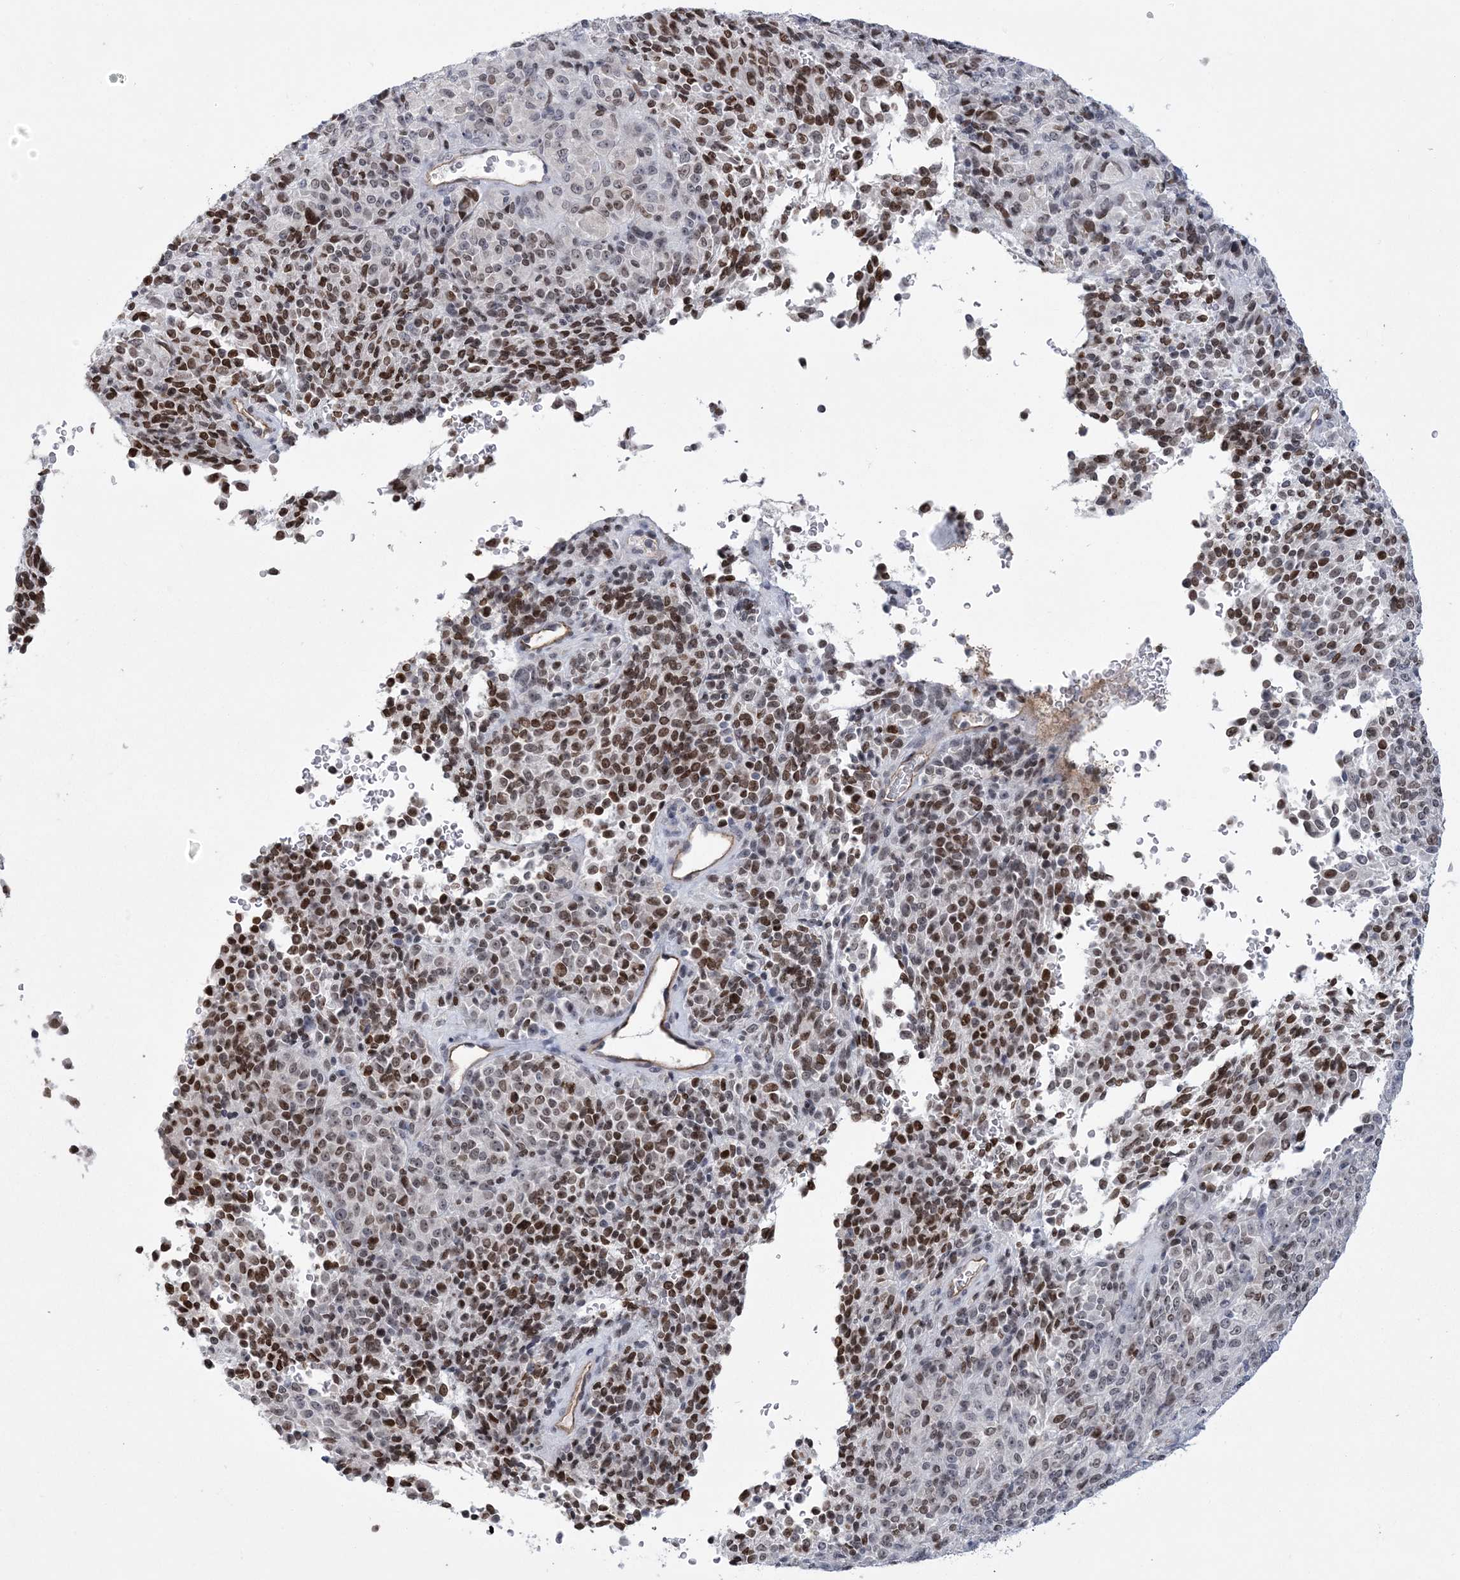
{"staining": {"intensity": "strong", "quantity": "25%-75%", "location": "nuclear"}, "tissue": "melanoma", "cell_type": "Tumor cells", "image_type": "cancer", "snomed": [{"axis": "morphology", "description": "Malignant melanoma, Metastatic site"}, {"axis": "topography", "description": "Brain"}], "caption": "High-power microscopy captured an IHC image of malignant melanoma (metastatic site), revealing strong nuclear positivity in about 25%-75% of tumor cells. Immunohistochemistry (ihc) stains the protein in brown and the nuclei are stained blue.", "gene": "HOMEZ", "patient": {"sex": "female", "age": 56}}